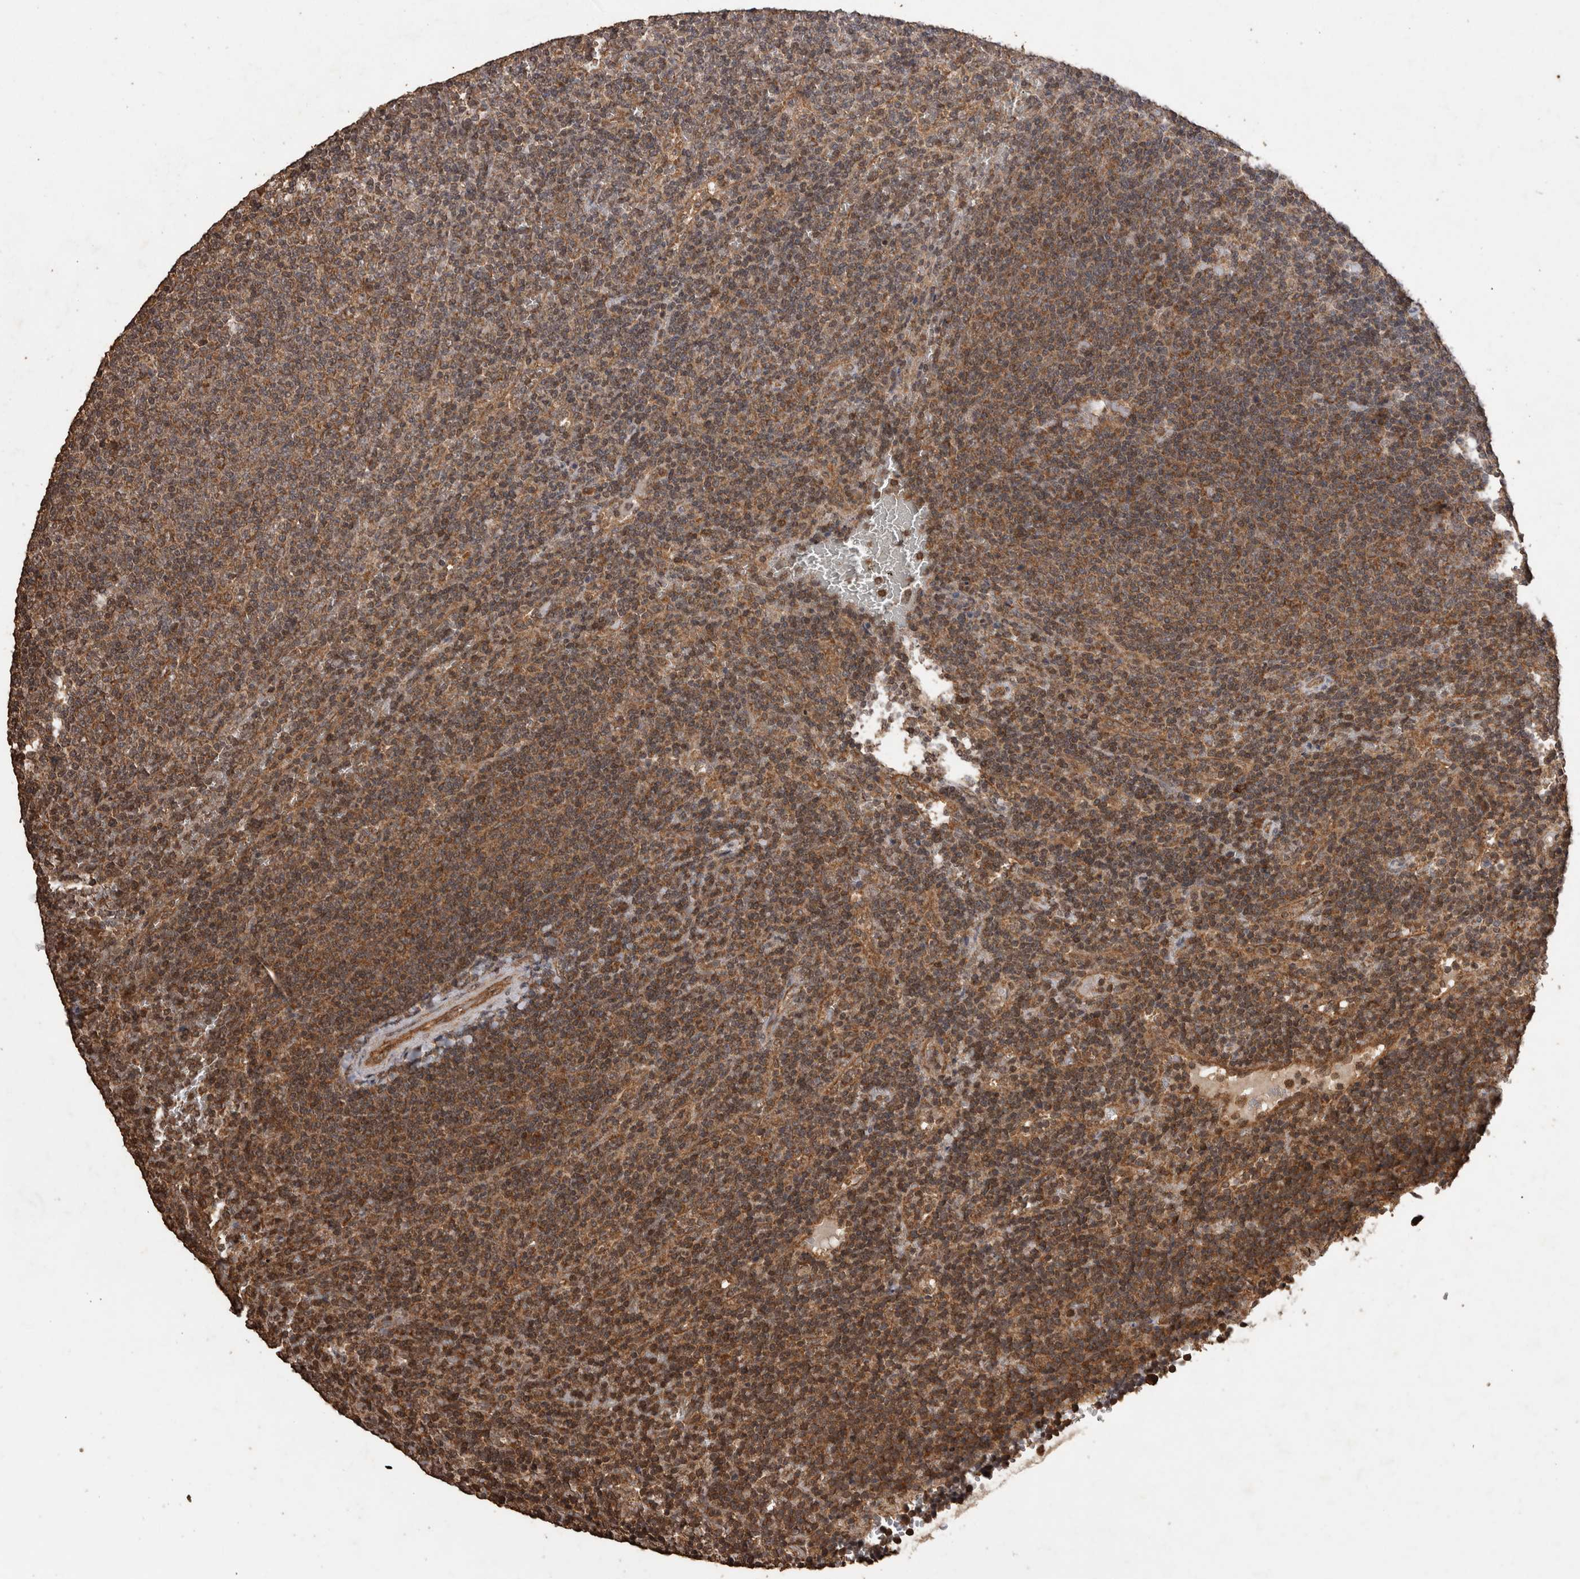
{"staining": {"intensity": "moderate", "quantity": ">75%", "location": "cytoplasmic/membranous"}, "tissue": "lymphoma", "cell_type": "Tumor cells", "image_type": "cancer", "snomed": [{"axis": "morphology", "description": "Malignant lymphoma, non-Hodgkin's type, Low grade"}, {"axis": "topography", "description": "Spleen"}], "caption": "Low-grade malignant lymphoma, non-Hodgkin's type tissue exhibits moderate cytoplasmic/membranous expression in about >75% of tumor cells, visualized by immunohistochemistry.", "gene": "PINK1", "patient": {"sex": "female", "age": 50}}